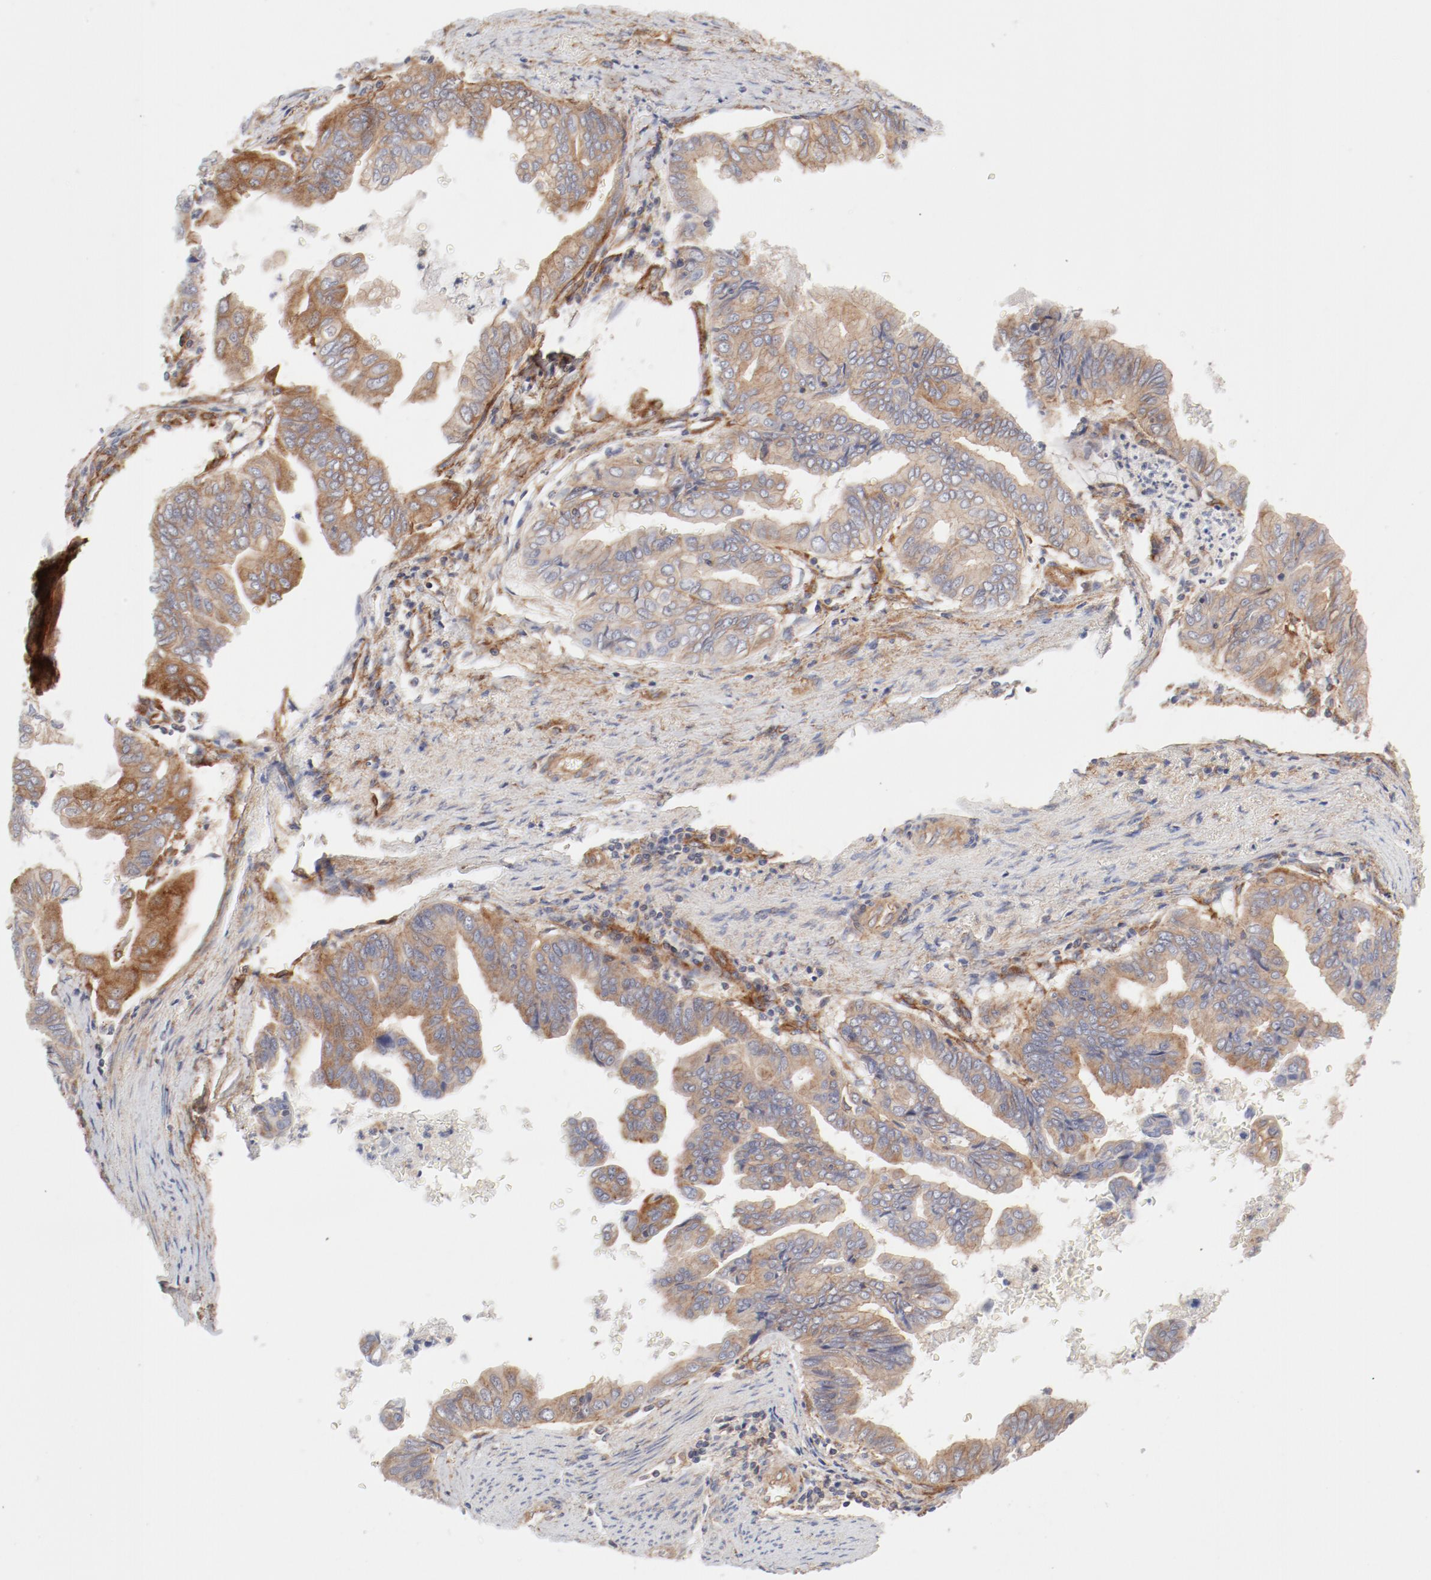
{"staining": {"intensity": "moderate", "quantity": "25%-75%", "location": "cytoplasmic/membranous"}, "tissue": "stomach cancer", "cell_type": "Tumor cells", "image_type": "cancer", "snomed": [{"axis": "morphology", "description": "Adenocarcinoma, NOS"}, {"axis": "topography", "description": "Stomach, upper"}], "caption": "IHC photomicrograph of neoplastic tissue: stomach cancer stained using IHC reveals medium levels of moderate protein expression localized specifically in the cytoplasmic/membranous of tumor cells, appearing as a cytoplasmic/membranous brown color.", "gene": "AP2A1", "patient": {"sex": "male", "age": 80}}